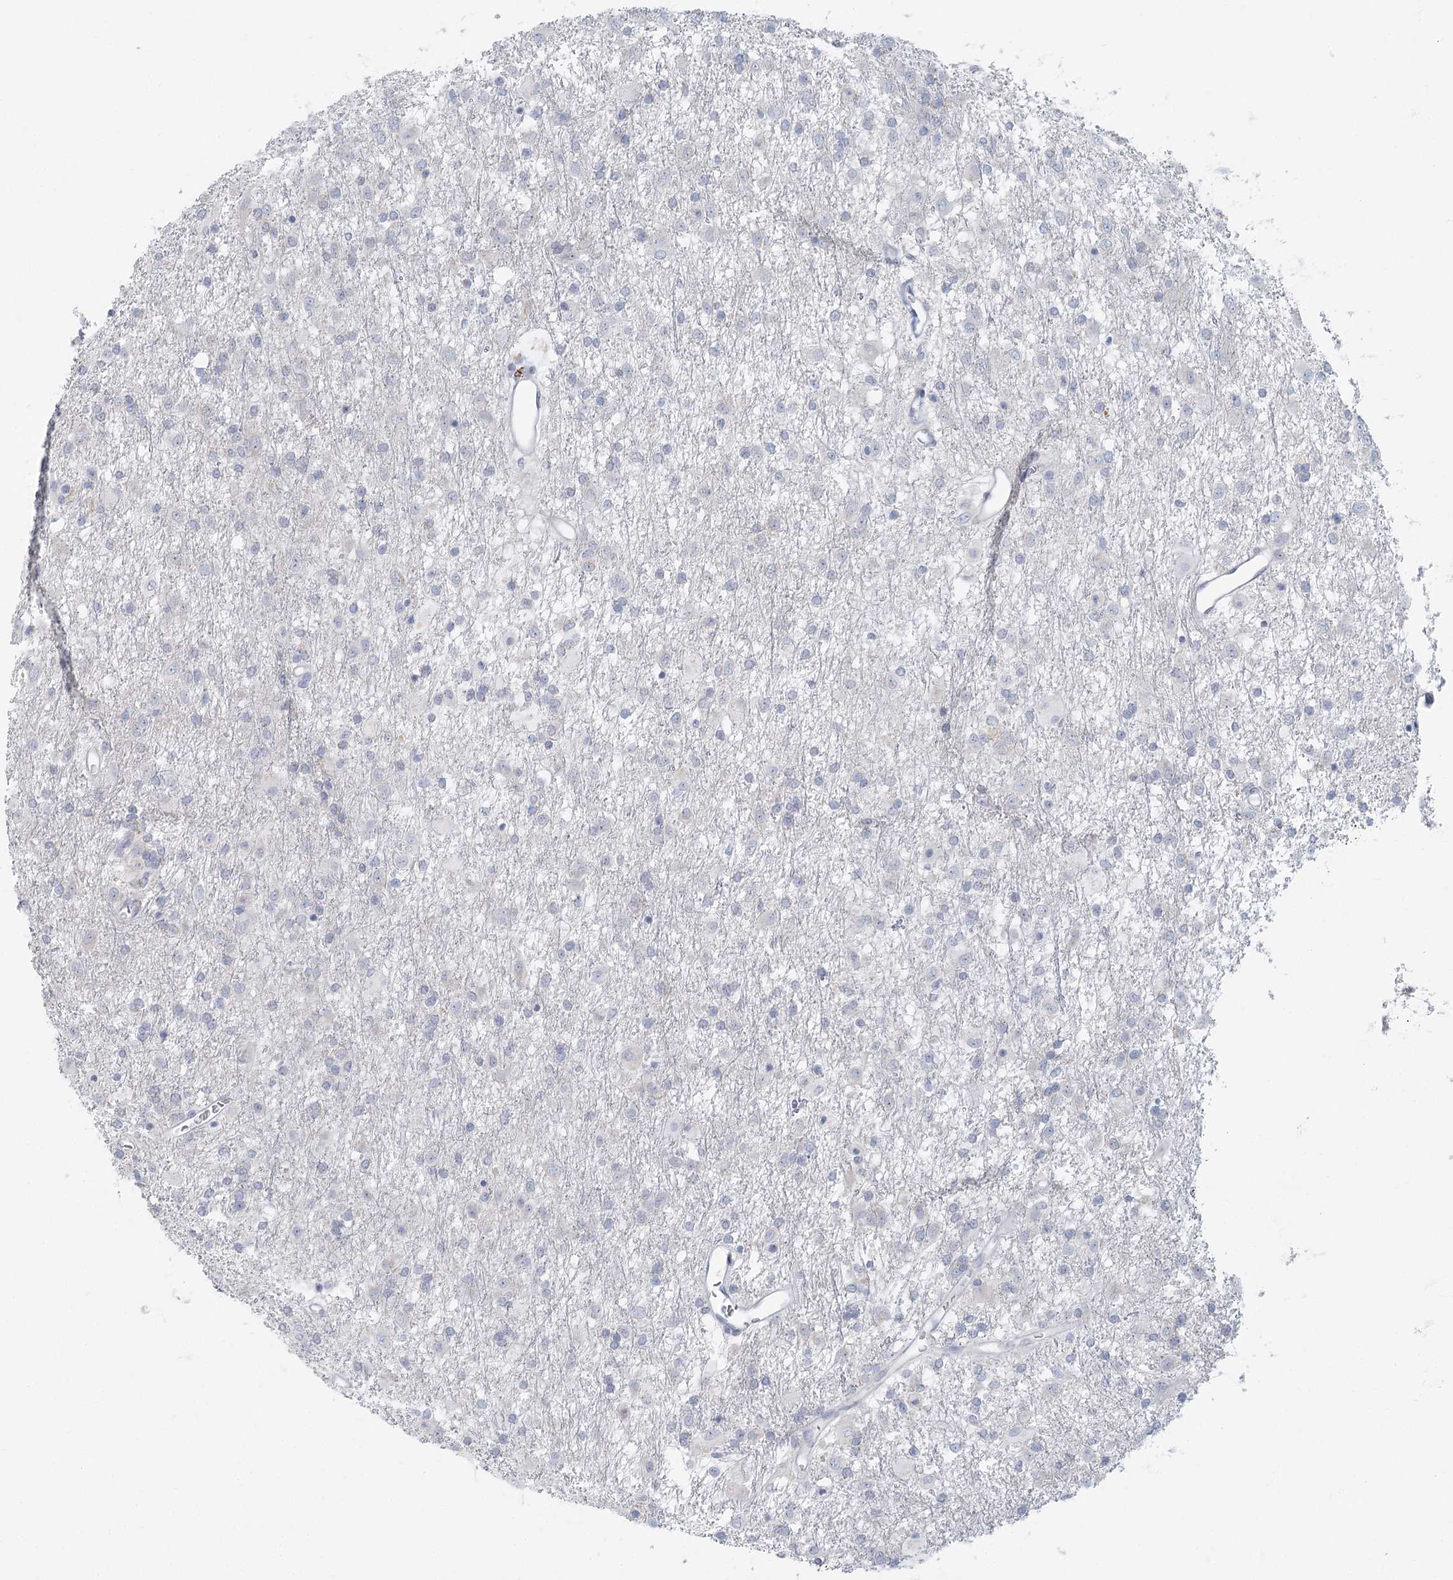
{"staining": {"intensity": "negative", "quantity": "none", "location": "none"}, "tissue": "glioma", "cell_type": "Tumor cells", "image_type": "cancer", "snomed": [{"axis": "morphology", "description": "Glioma, malignant, Low grade"}, {"axis": "topography", "description": "Brain"}], "caption": "Tumor cells show no significant expression in low-grade glioma (malignant). The staining is performed using DAB brown chromogen with nuclei counter-stained in using hematoxylin.", "gene": "FAM110C", "patient": {"sex": "male", "age": 65}}